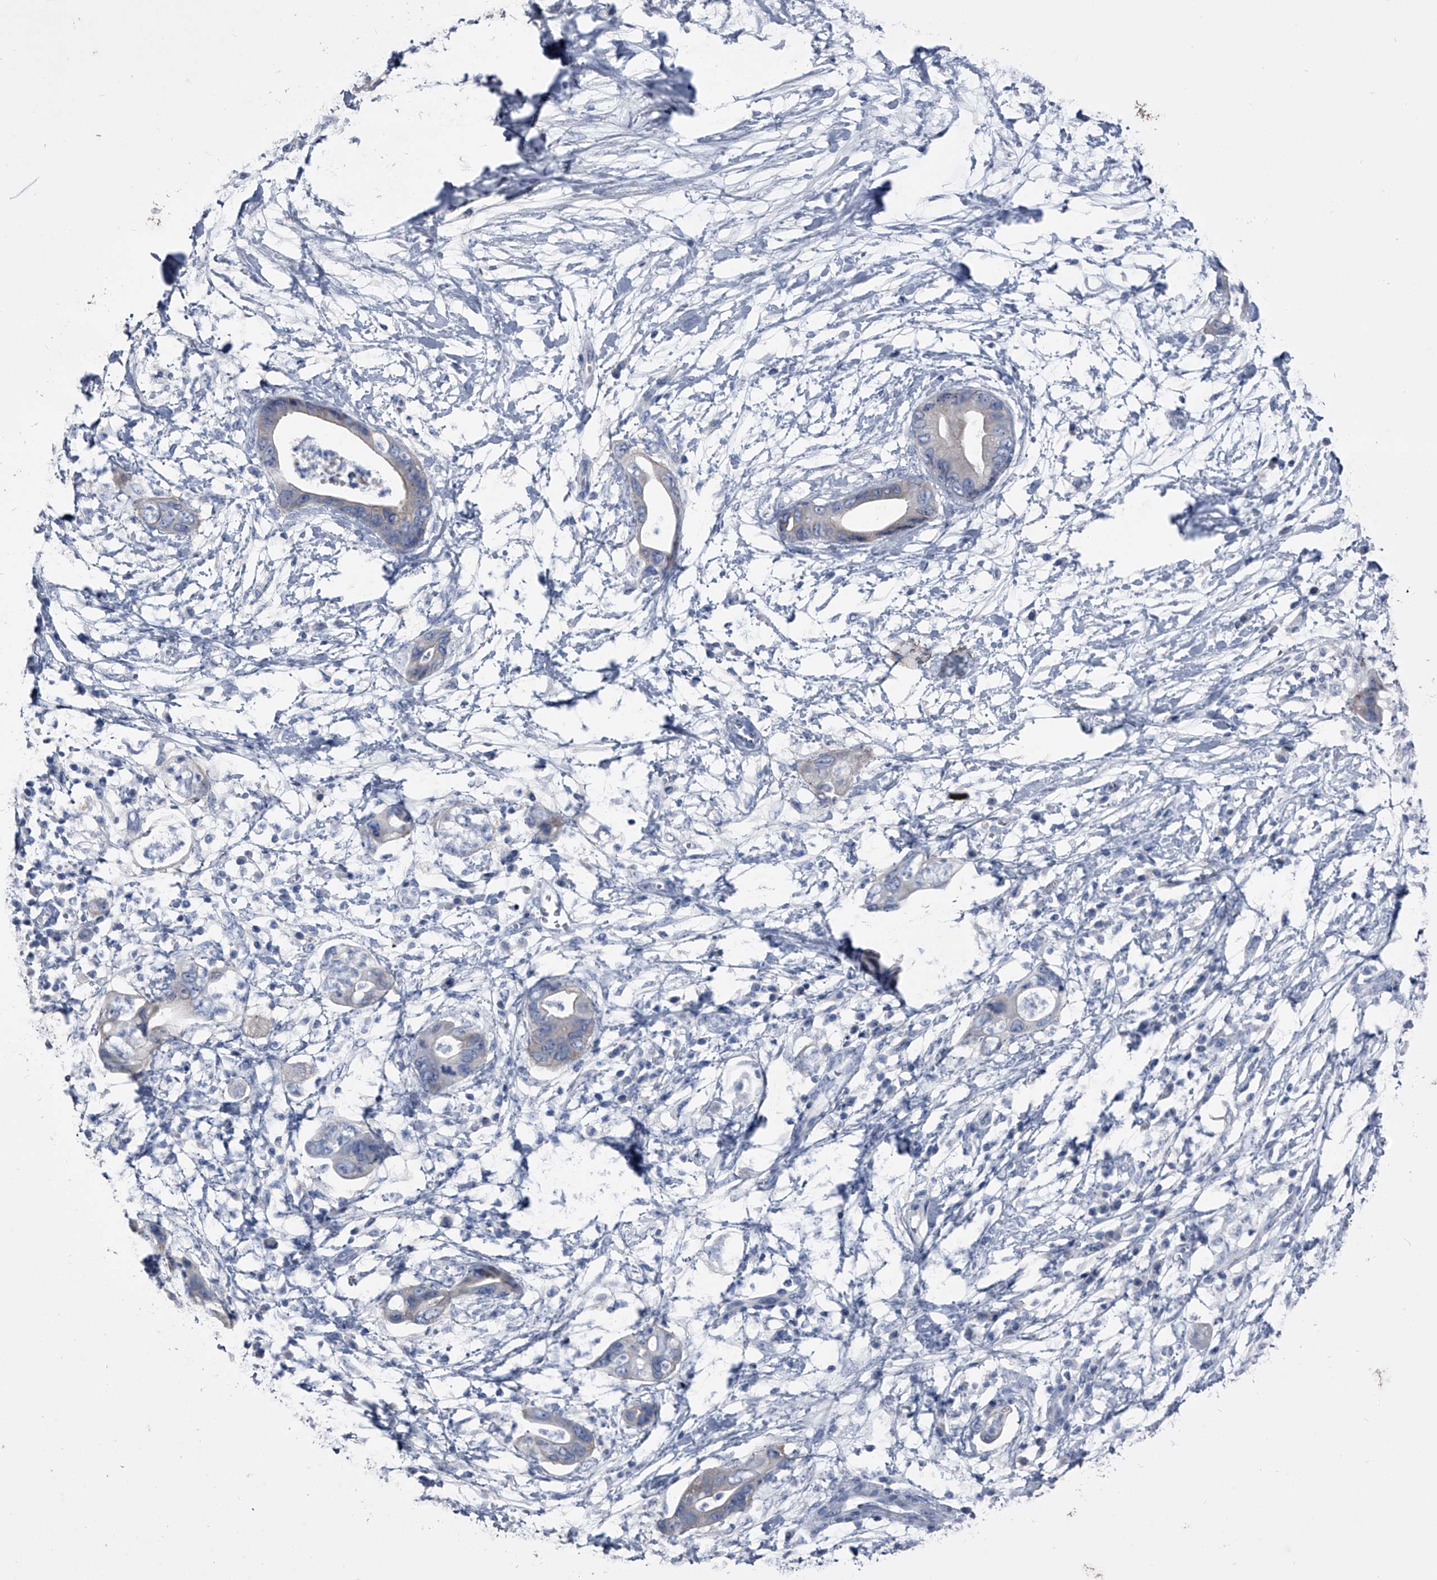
{"staining": {"intensity": "negative", "quantity": "none", "location": "none"}, "tissue": "pancreatic cancer", "cell_type": "Tumor cells", "image_type": "cancer", "snomed": [{"axis": "morphology", "description": "Adenocarcinoma, NOS"}, {"axis": "topography", "description": "Pancreas"}], "caption": "An immunohistochemistry image of pancreatic cancer (adenocarcinoma) is shown. There is no staining in tumor cells of pancreatic cancer (adenocarcinoma).", "gene": "KIF13A", "patient": {"sex": "male", "age": 75}}